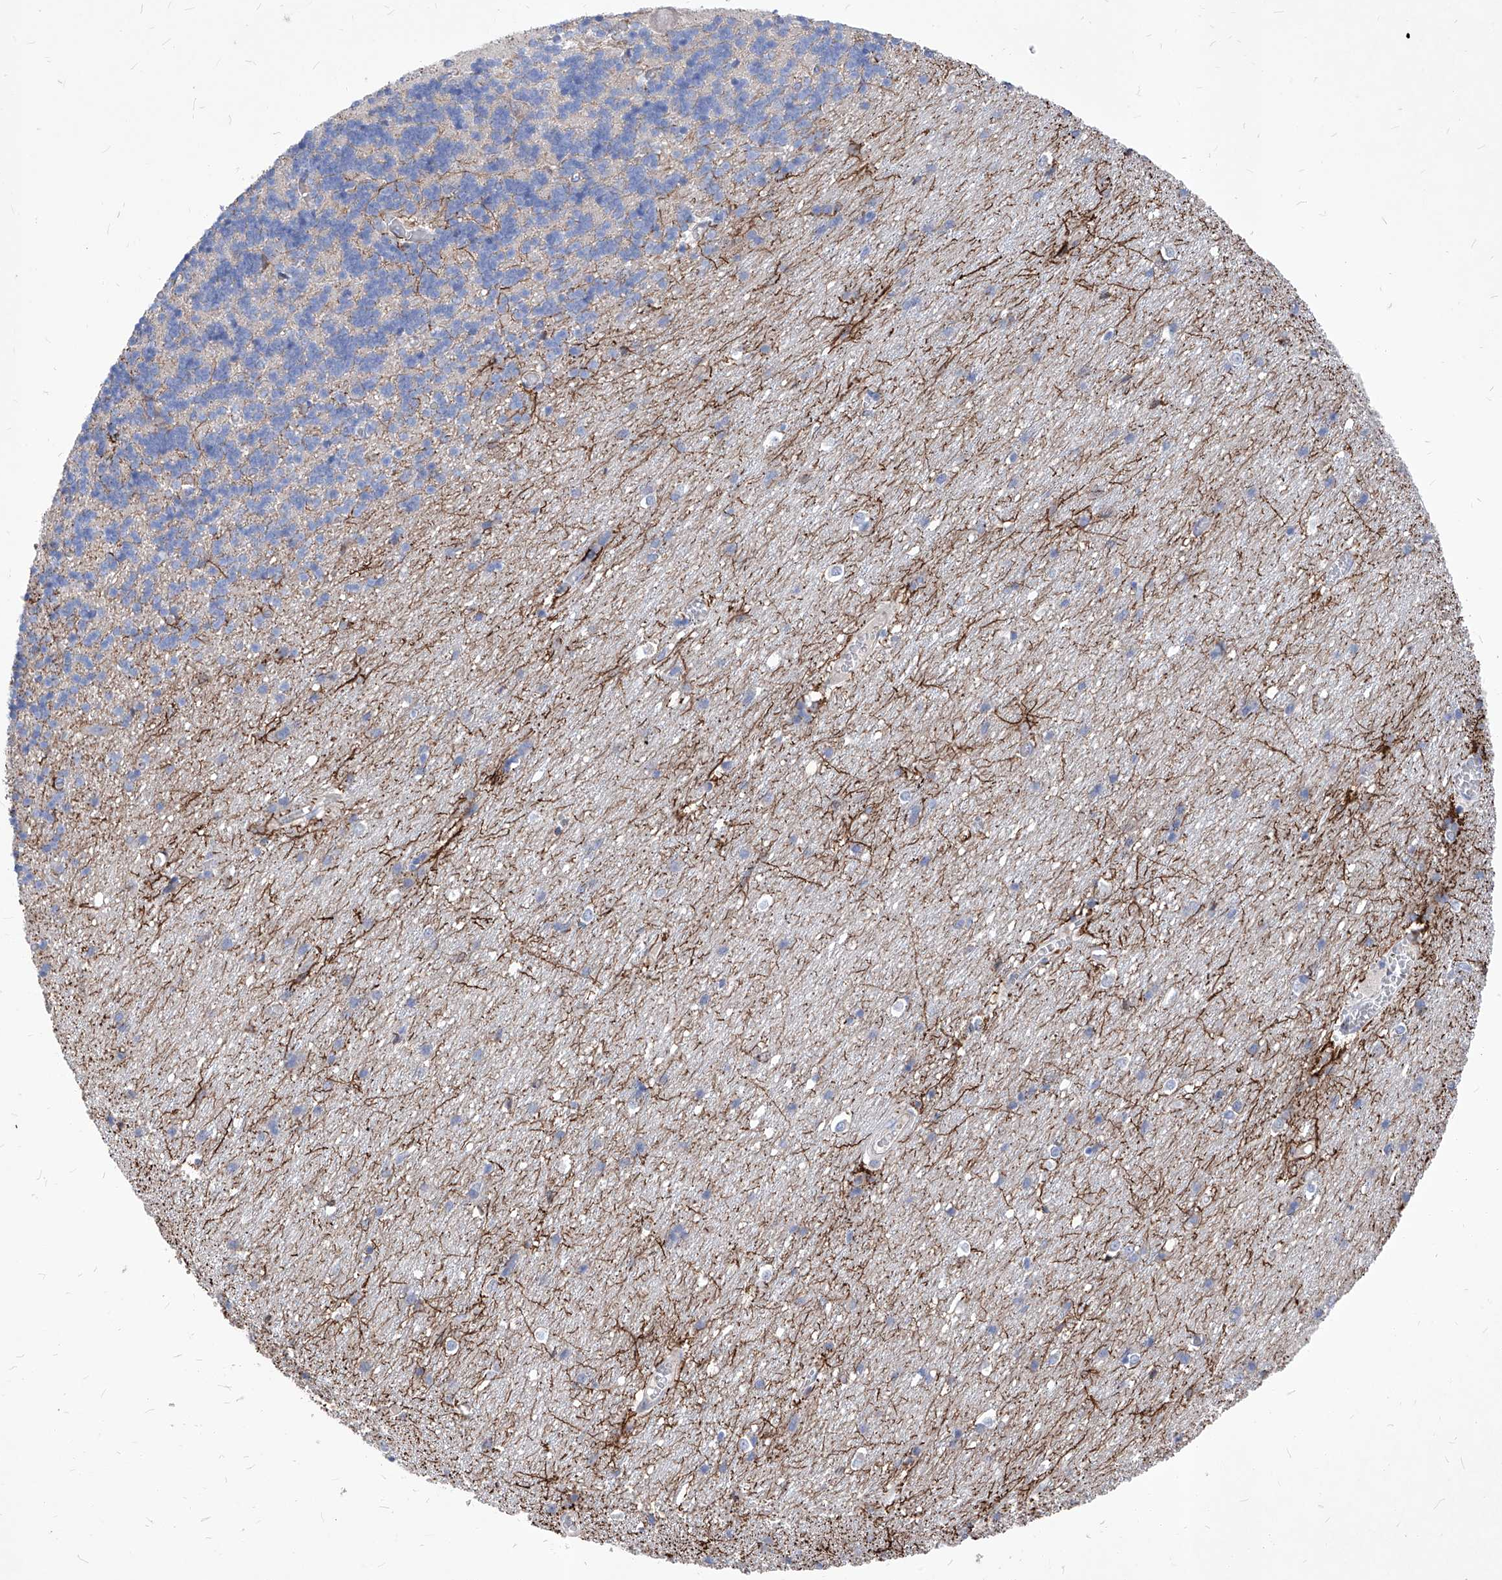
{"staining": {"intensity": "negative", "quantity": "none", "location": "none"}, "tissue": "cerebellum", "cell_type": "Cells in granular layer", "image_type": "normal", "snomed": [{"axis": "morphology", "description": "Normal tissue, NOS"}, {"axis": "topography", "description": "Cerebellum"}], "caption": "Benign cerebellum was stained to show a protein in brown. There is no significant expression in cells in granular layer. Brightfield microscopy of immunohistochemistry stained with DAB (brown) and hematoxylin (blue), captured at high magnification.", "gene": "UBOX5", "patient": {"sex": "male", "age": 37}}